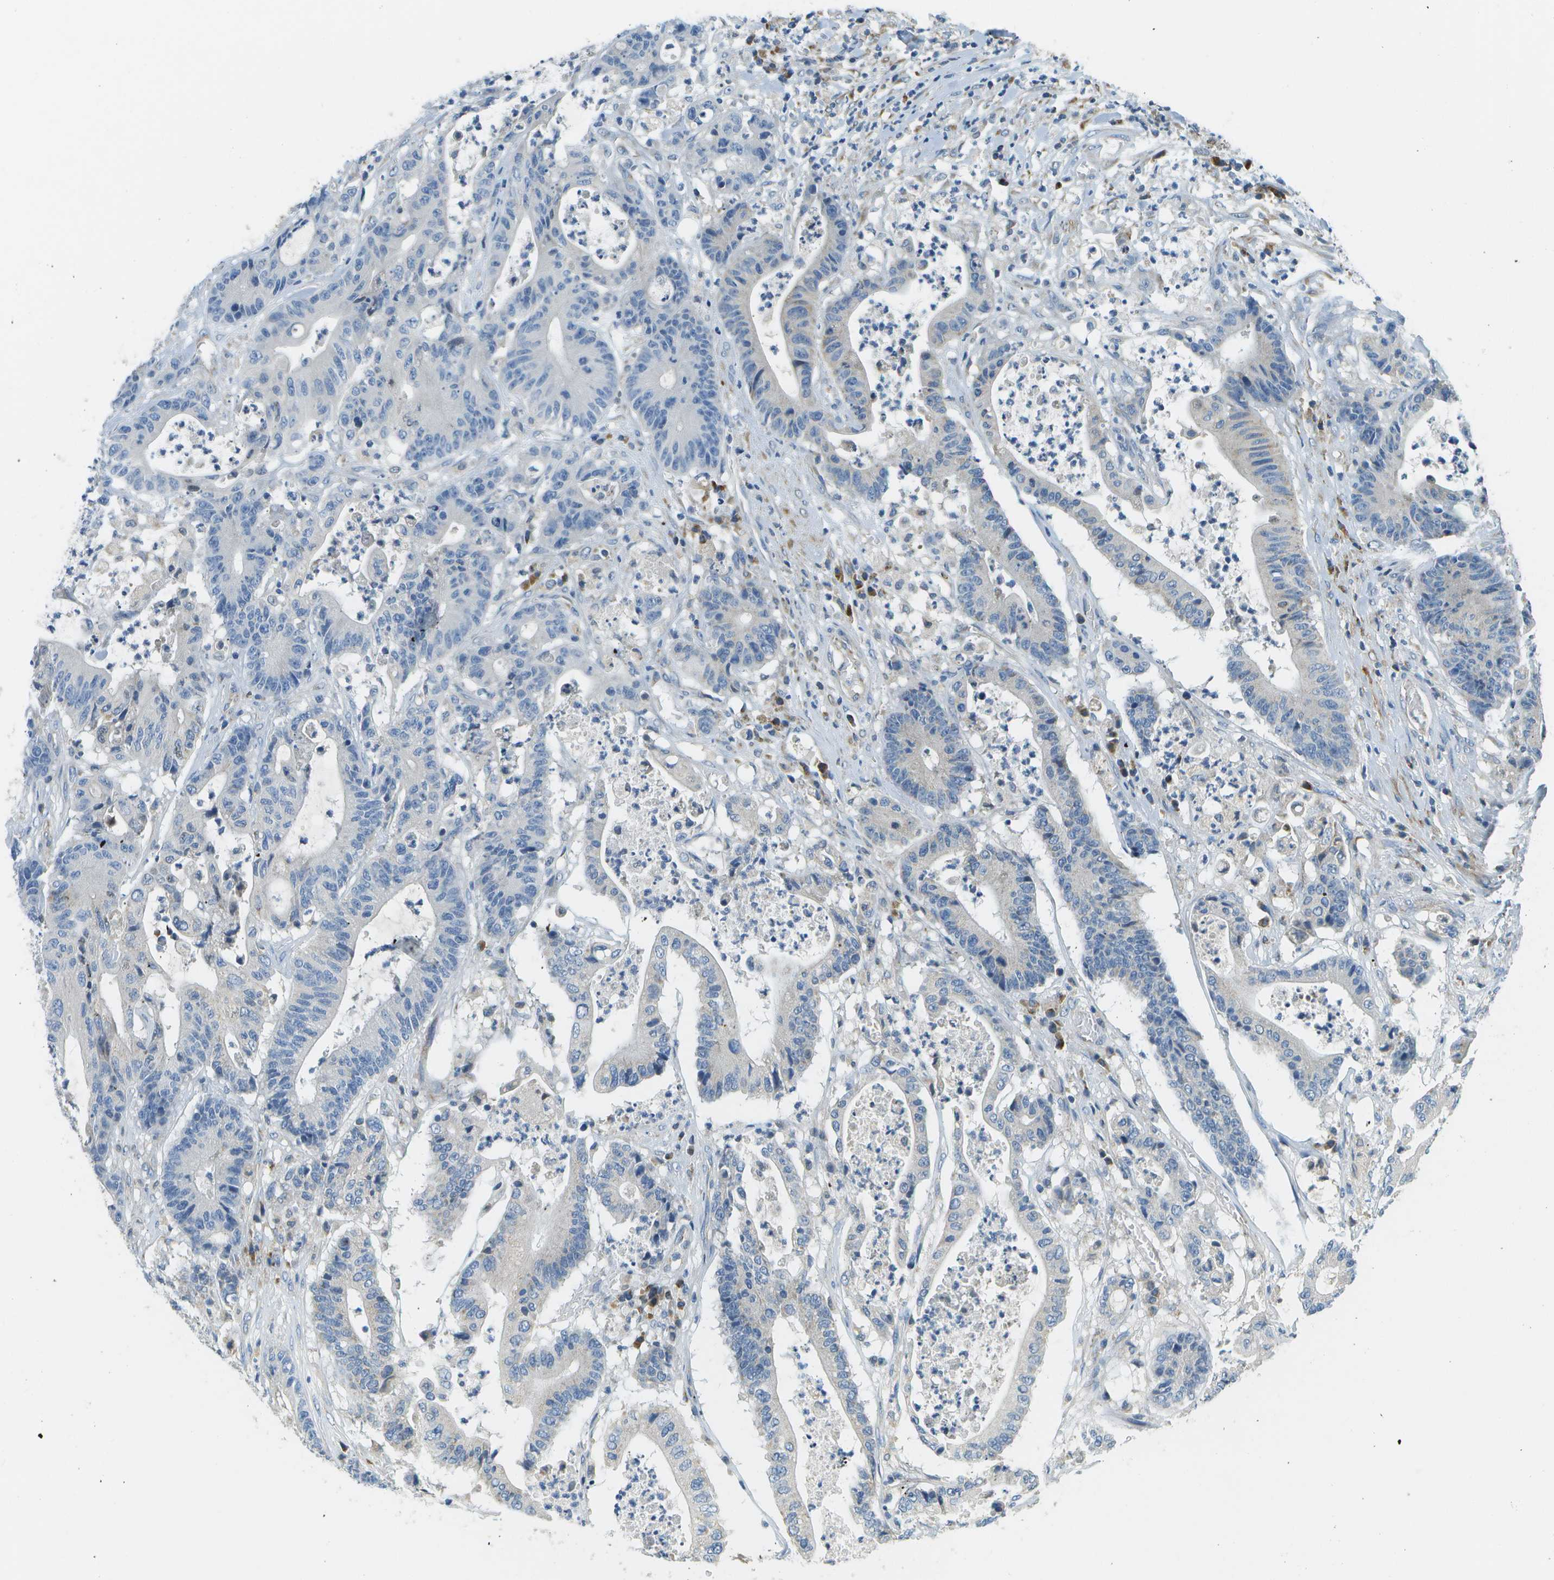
{"staining": {"intensity": "negative", "quantity": "none", "location": "none"}, "tissue": "colorectal cancer", "cell_type": "Tumor cells", "image_type": "cancer", "snomed": [{"axis": "morphology", "description": "Adenocarcinoma, NOS"}, {"axis": "topography", "description": "Colon"}], "caption": "Immunohistochemistry micrograph of colorectal cancer stained for a protein (brown), which reveals no positivity in tumor cells.", "gene": "PTGIS", "patient": {"sex": "female", "age": 84}}